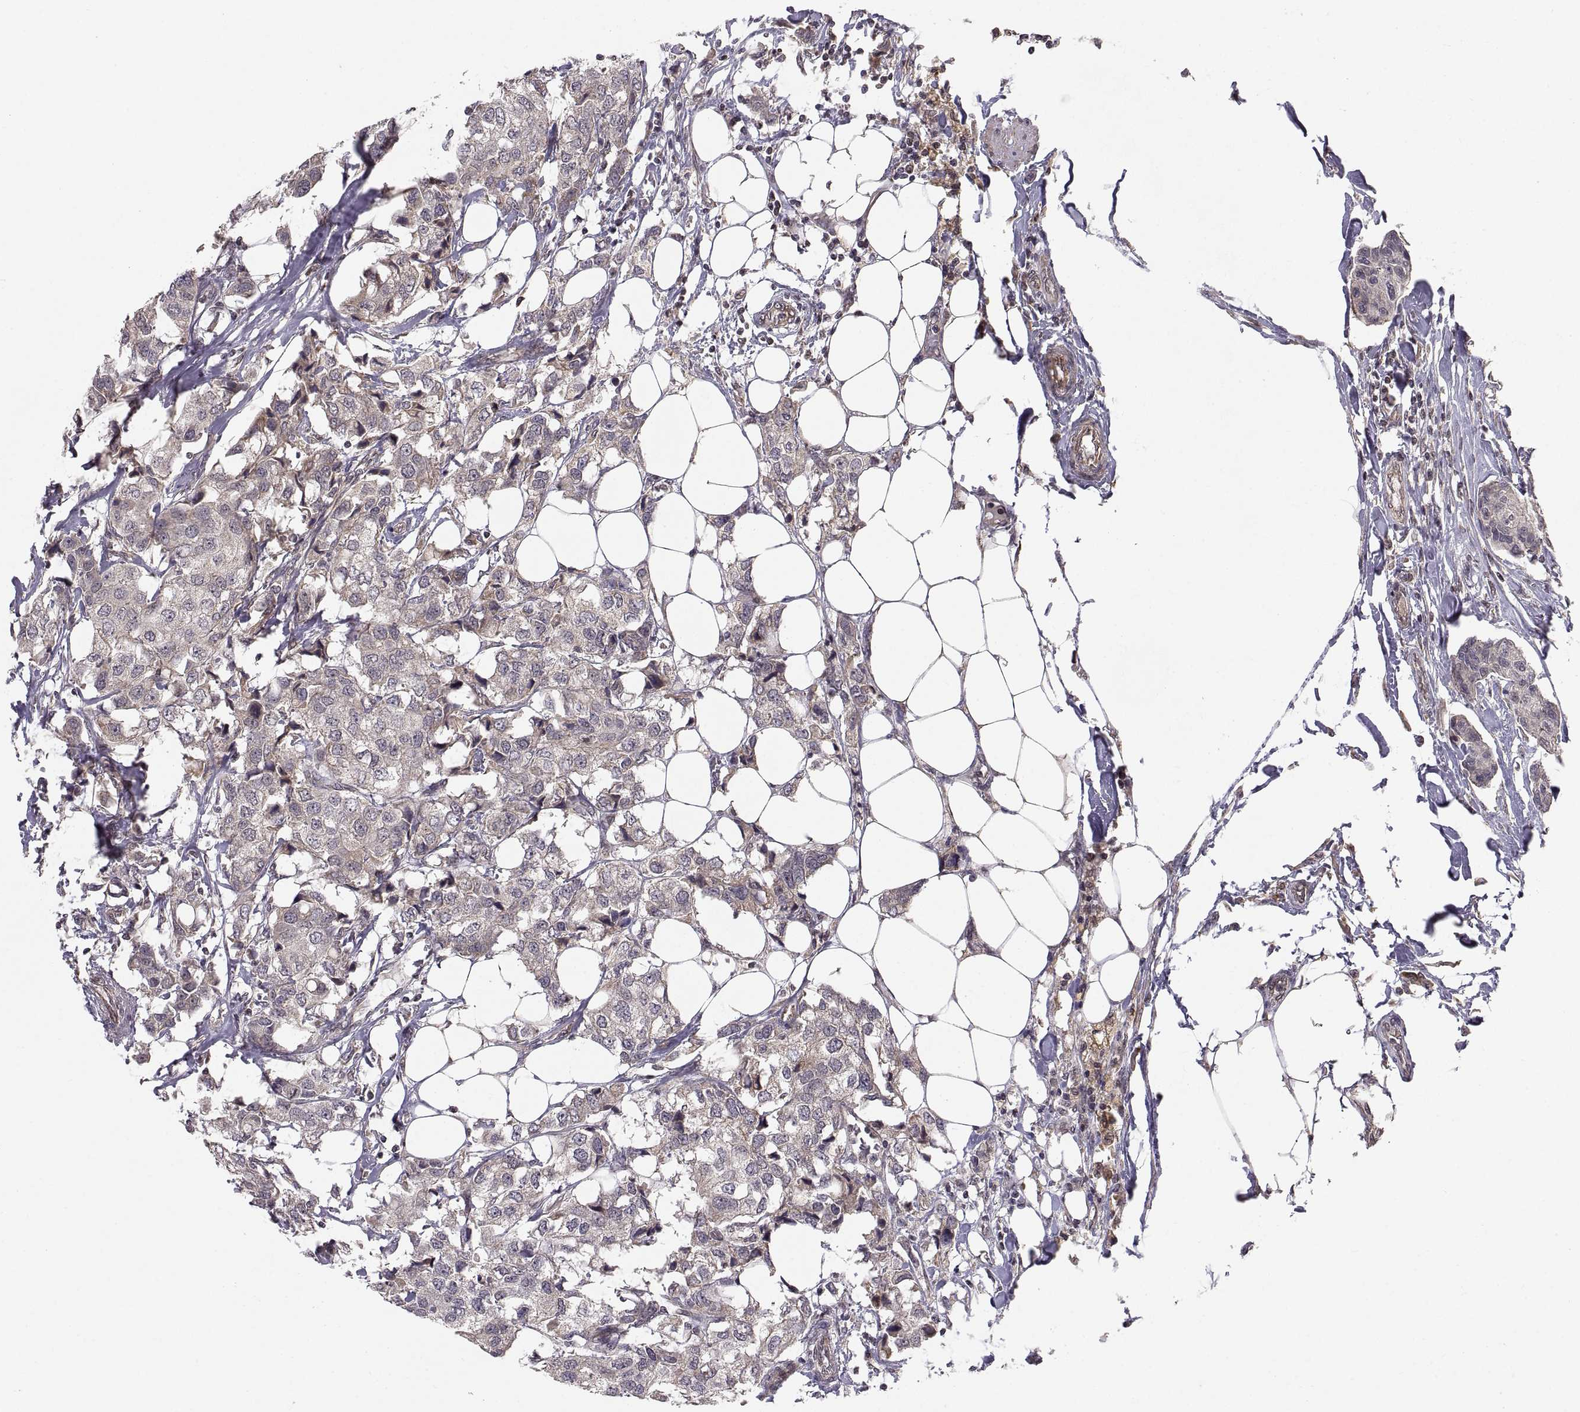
{"staining": {"intensity": "weak", "quantity": "<25%", "location": "cytoplasmic/membranous"}, "tissue": "breast cancer", "cell_type": "Tumor cells", "image_type": "cancer", "snomed": [{"axis": "morphology", "description": "Duct carcinoma"}, {"axis": "topography", "description": "Breast"}], "caption": "Immunohistochemical staining of breast intraductal carcinoma shows no significant expression in tumor cells.", "gene": "ABL2", "patient": {"sex": "female", "age": 80}}